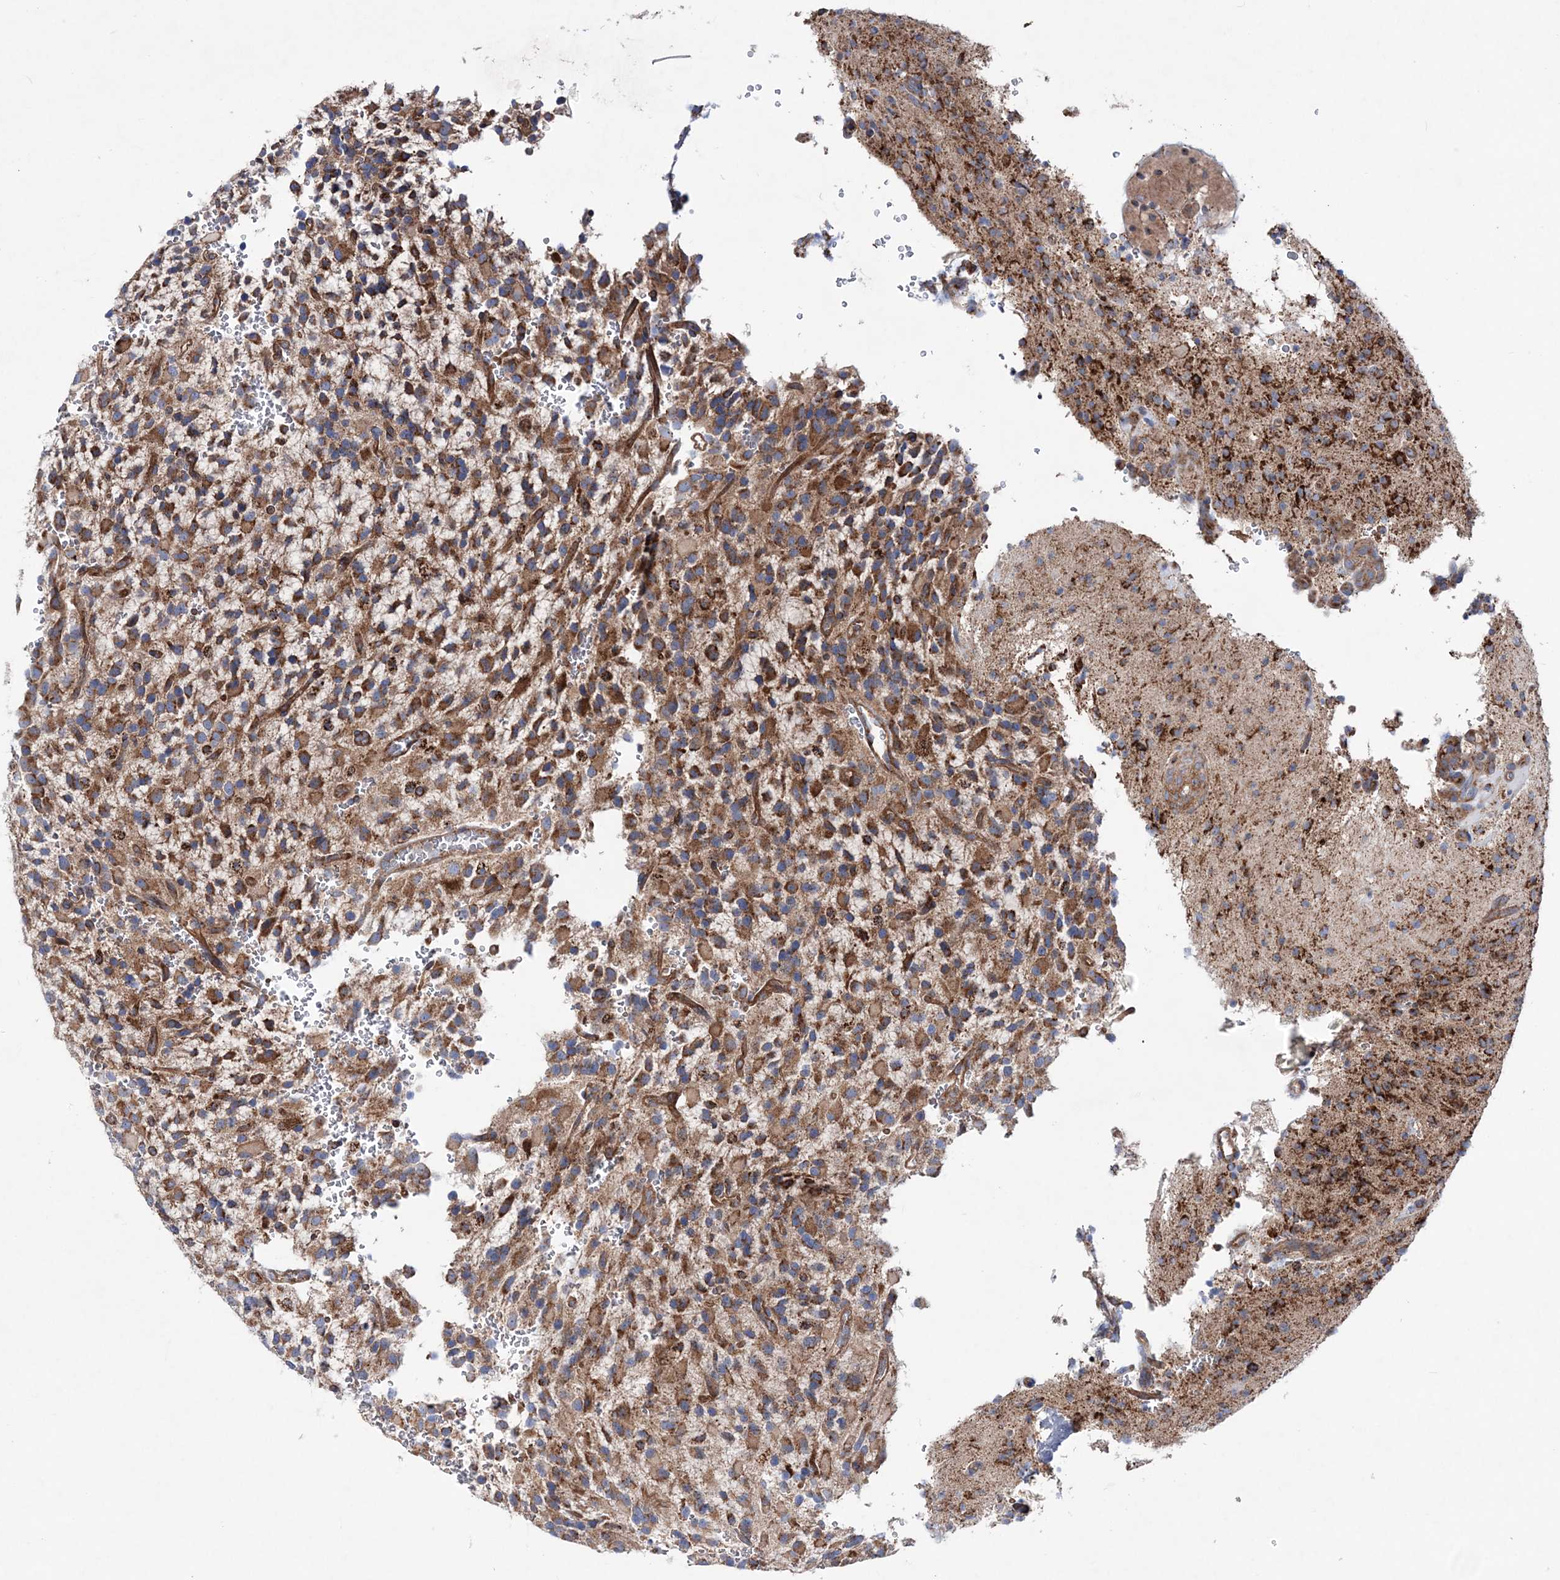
{"staining": {"intensity": "moderate", "quantity": ">75%", "location": "cytoplasmic/membranous"}, "tissue": "glioma", "cell_type": "Tumor cells", "image_type": "cancer", "snomed": [{"axis": "morphology", "description": "Glioma, malignant, High grade"}, {"axis": "topography", "description": "Brain"}], "caption": "Immunohistochemical staining of human high-grade glioma (malignant) displays medium levels of moderate cytoplasmic/membranous expression in approximately >75% of tumor cells. (IHC, brightfield microscopy, high magnification).", "gene": "NGLY1", "patient": {"sex": "male", "age": 34}}